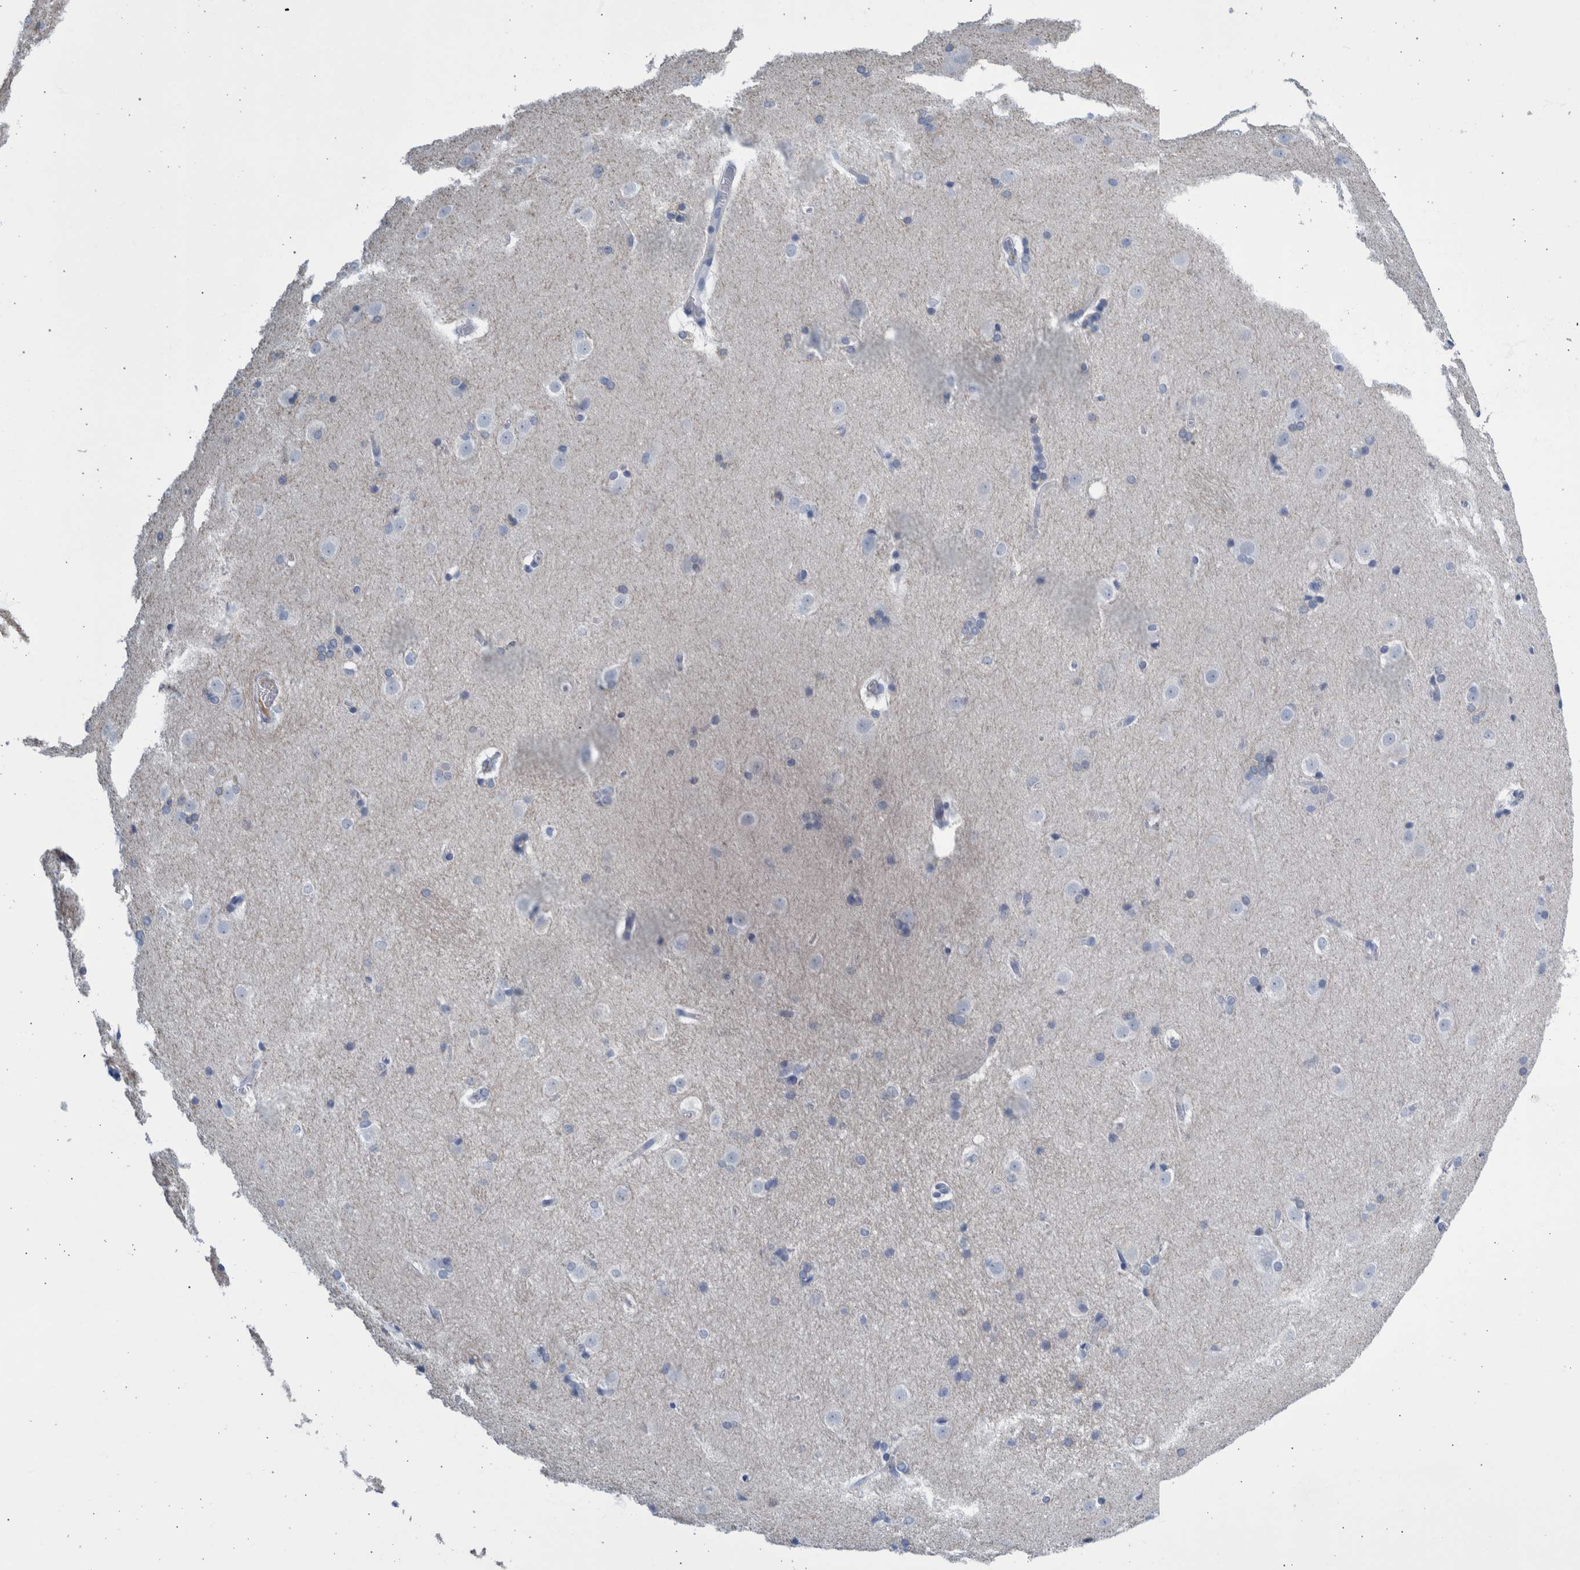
{"staining": {"intensity": "negative", "quantity": "none", "location": "none"}, "tissue": "caudate", "cell_type": "Glial cells", "image_type": "normal", "snomed": [{"axis": "morphology", "description": "Normal tissue, NOS"}, {"axis": "topography", "description": "Lateral ventricle wall"}], "caption": "There is no significant staining in glial cells of caudate. Brightfield microscopy of immunohistochemistry stained with DAB (3,3'-diaminobenzidine) (brown) and hematoxylin (blue), captured at high magnification.", "gene": "SLC34A3", "patient": {"sex": "female", "age": 19}}